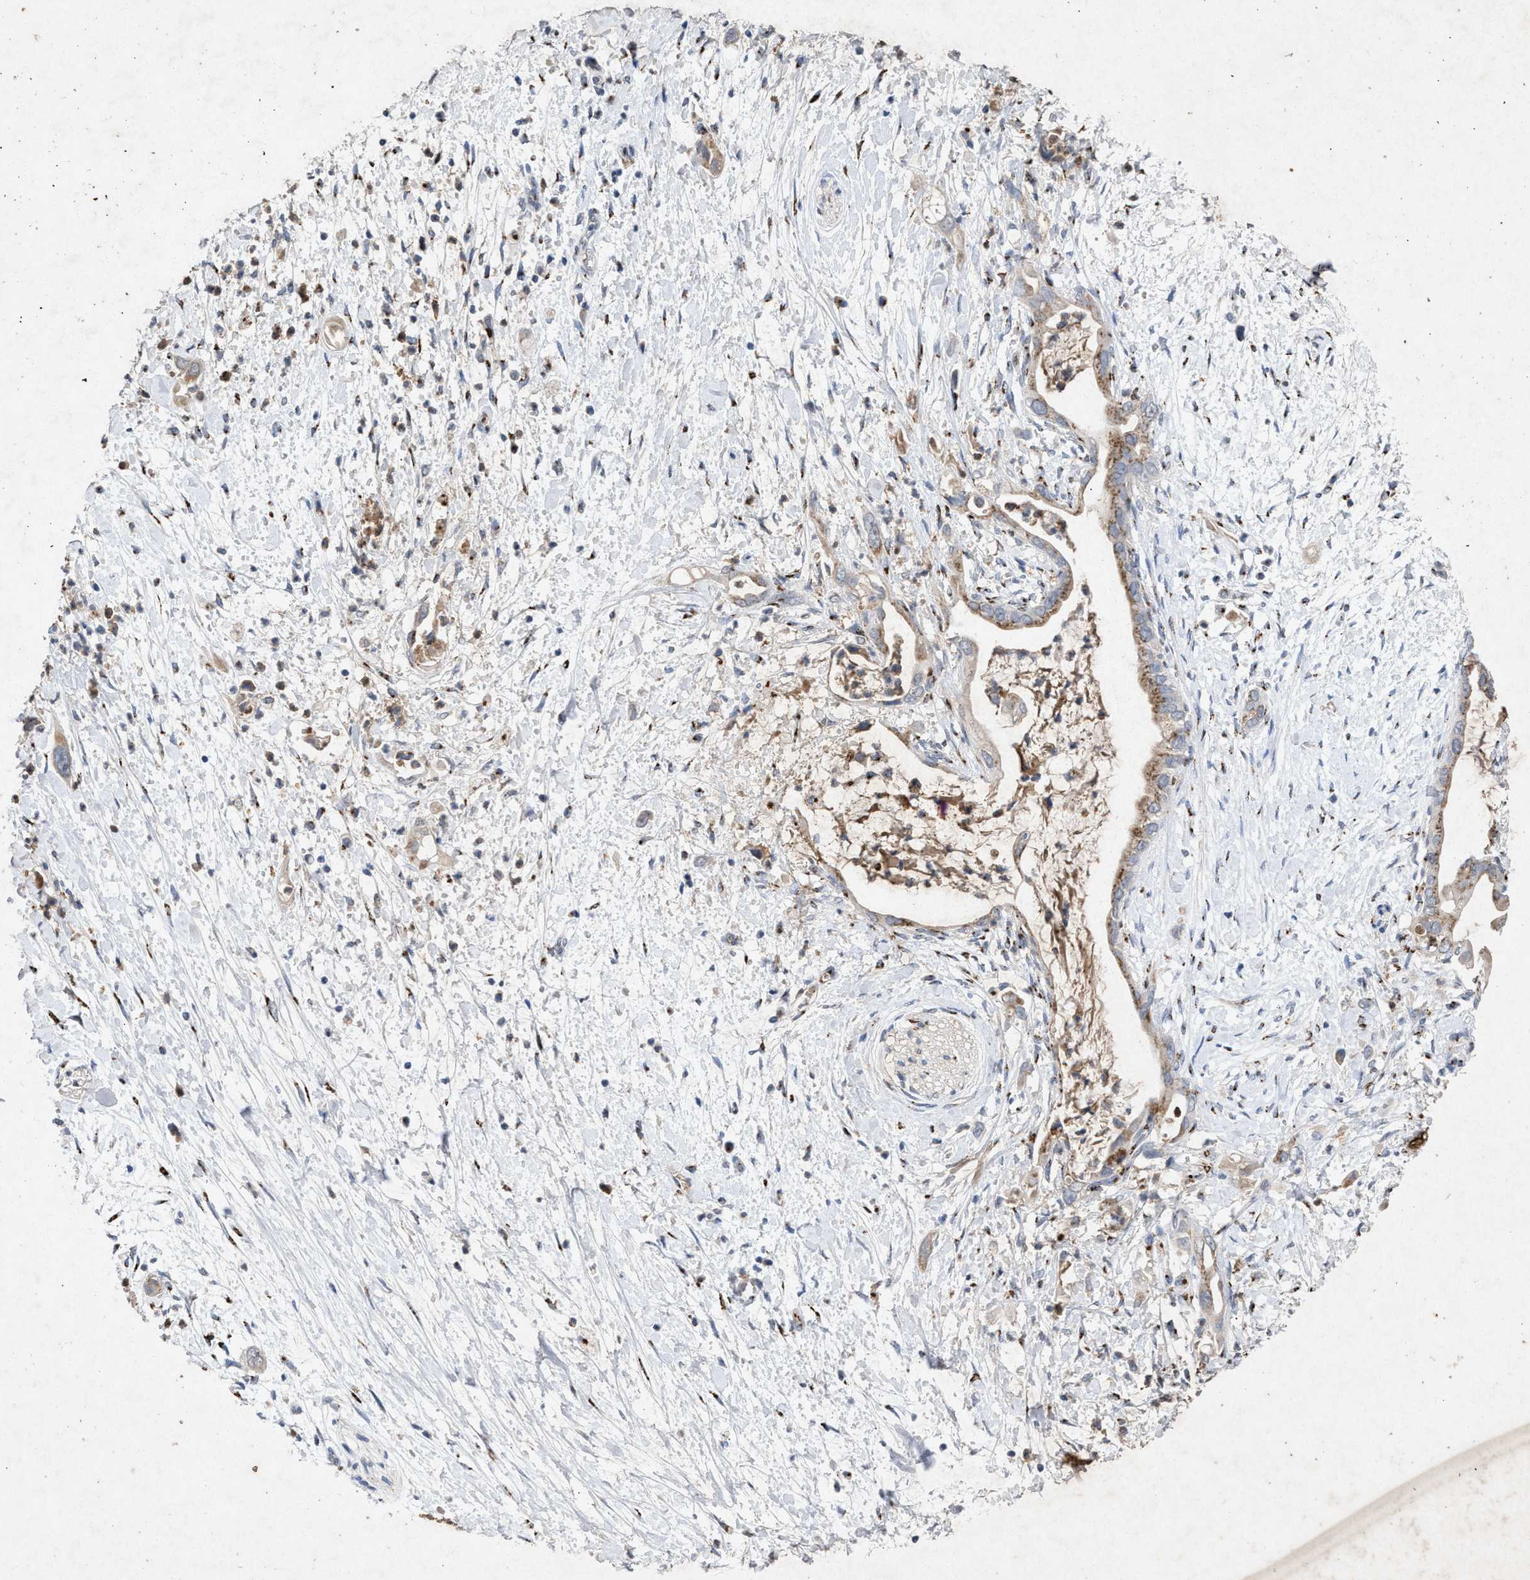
{"staining": {"intensity": "weak", "quantity": "25%-75%", "location": "cytoplasmic/membranous"}, "tissue": "pancreatic cancer", "cell_type": "Tumor cells", "image_type": "cancer", "snomed": [{"axis": "morphology", "description": "Adenocarcinoma, NOS"}, {"axis": "topography", "description": "Pancreas"}], "caption": "About 25%-75% of tumor cells in human pancreatic cancer show weak cytoplasmic/membranous protein positivity as visualized by brown immunohistochemical staining.", "gene": "MAN2A1", "patient": {"sex": "male", "age": 55}}